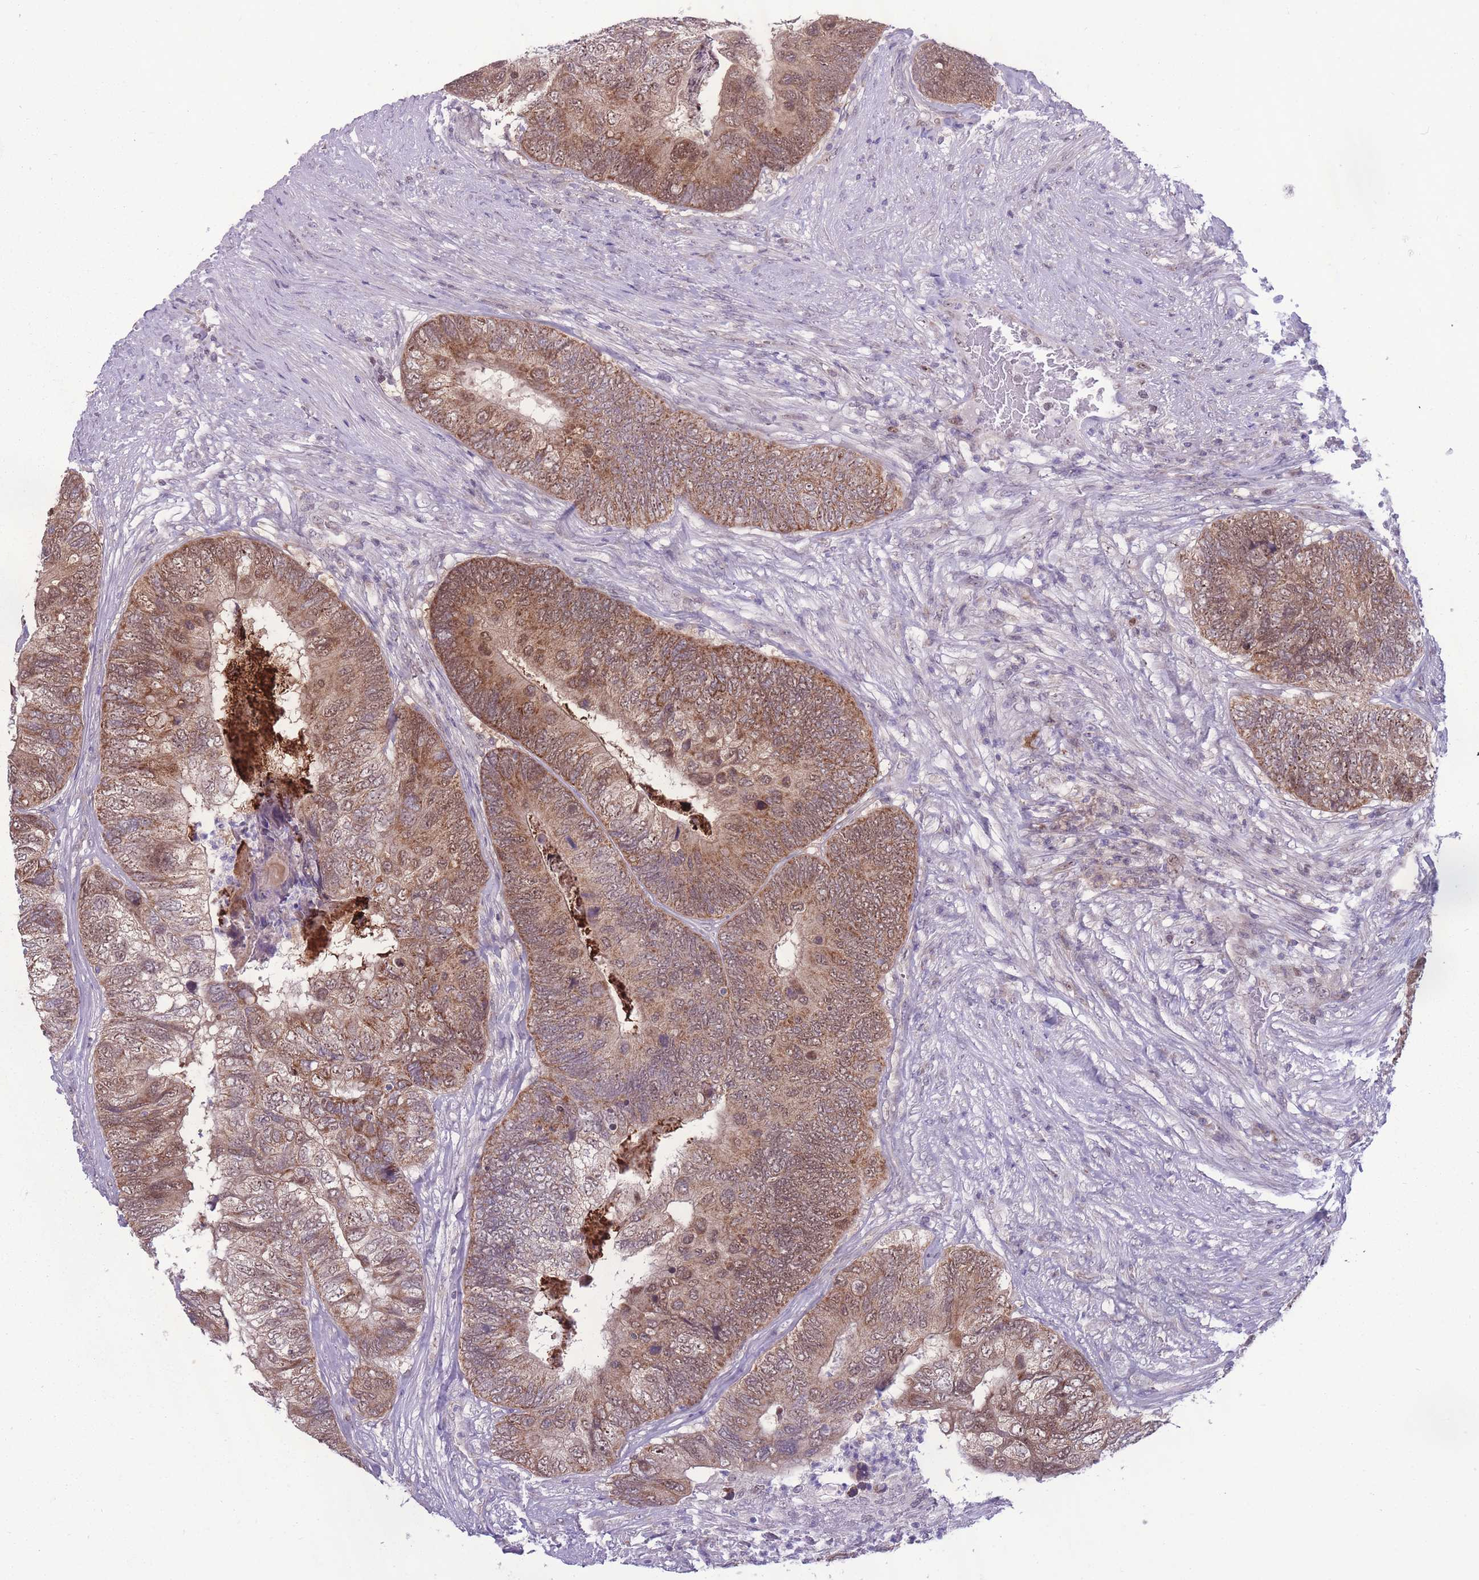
{"staining": {"intensity": "moderate", "quantity": ">75%", "location": "cytoplasmic/membranous,nuclear"}, "tissue": "colorectal cancer", "cell_type": "Tumor cells", "image_type": "cancer", "snomed": [{"axis": "morphology", "description": "Adenocarcinoma, NOS"}, {"axis": "topography", "description": "Colon"}], "caption": "Colorectal adenocarcinoma tissue demonstrates moderate cytoplasmic/membranous and nuclear staining in approximately >75% of tumor cells", "gene": "MCIDAS", "patient": {"sex": "female", "age": 67}}